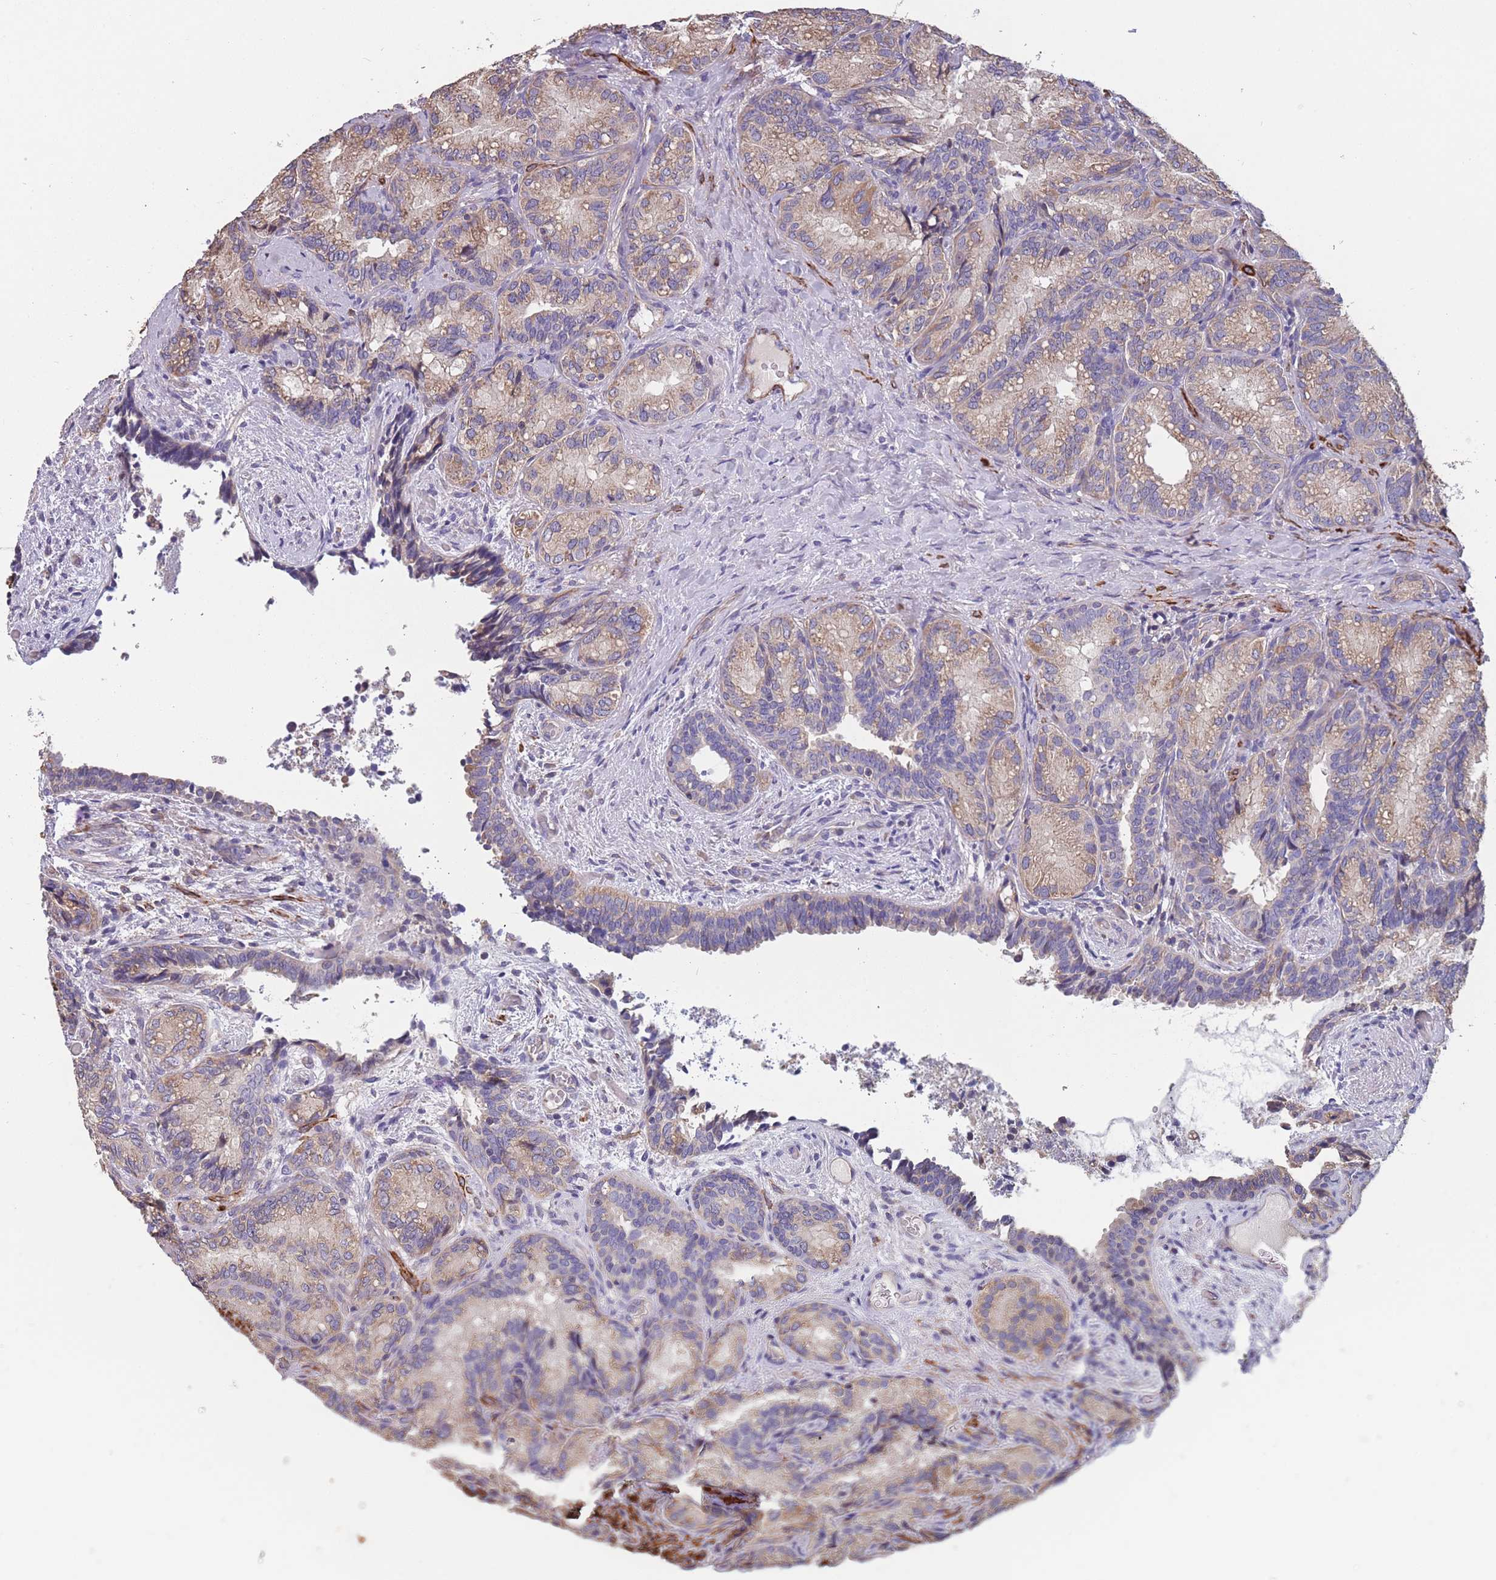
{"staining": {"intensity": "moderate", "quantity": ">75%", "location": "cytoplasmic/membranous"}, "tissue": "seminal vesicle", "cell_type": "Glandular cells", "image_type": "normal", "snomed": [{"axis": "morphology", "description": "Normal tissue, NOS"}, {"axis": "topography", "description": "Seminal veicle"}], "caption": "High-power microscopy captured an immunohistochemistry micrograph of benign seminal vesicle, revealing moderate cytoplasmic/membranous expression in approximately >75% of glandular cells.", "gene": "TOMM40L", "patient": {"sex": "male", "age": 58}}